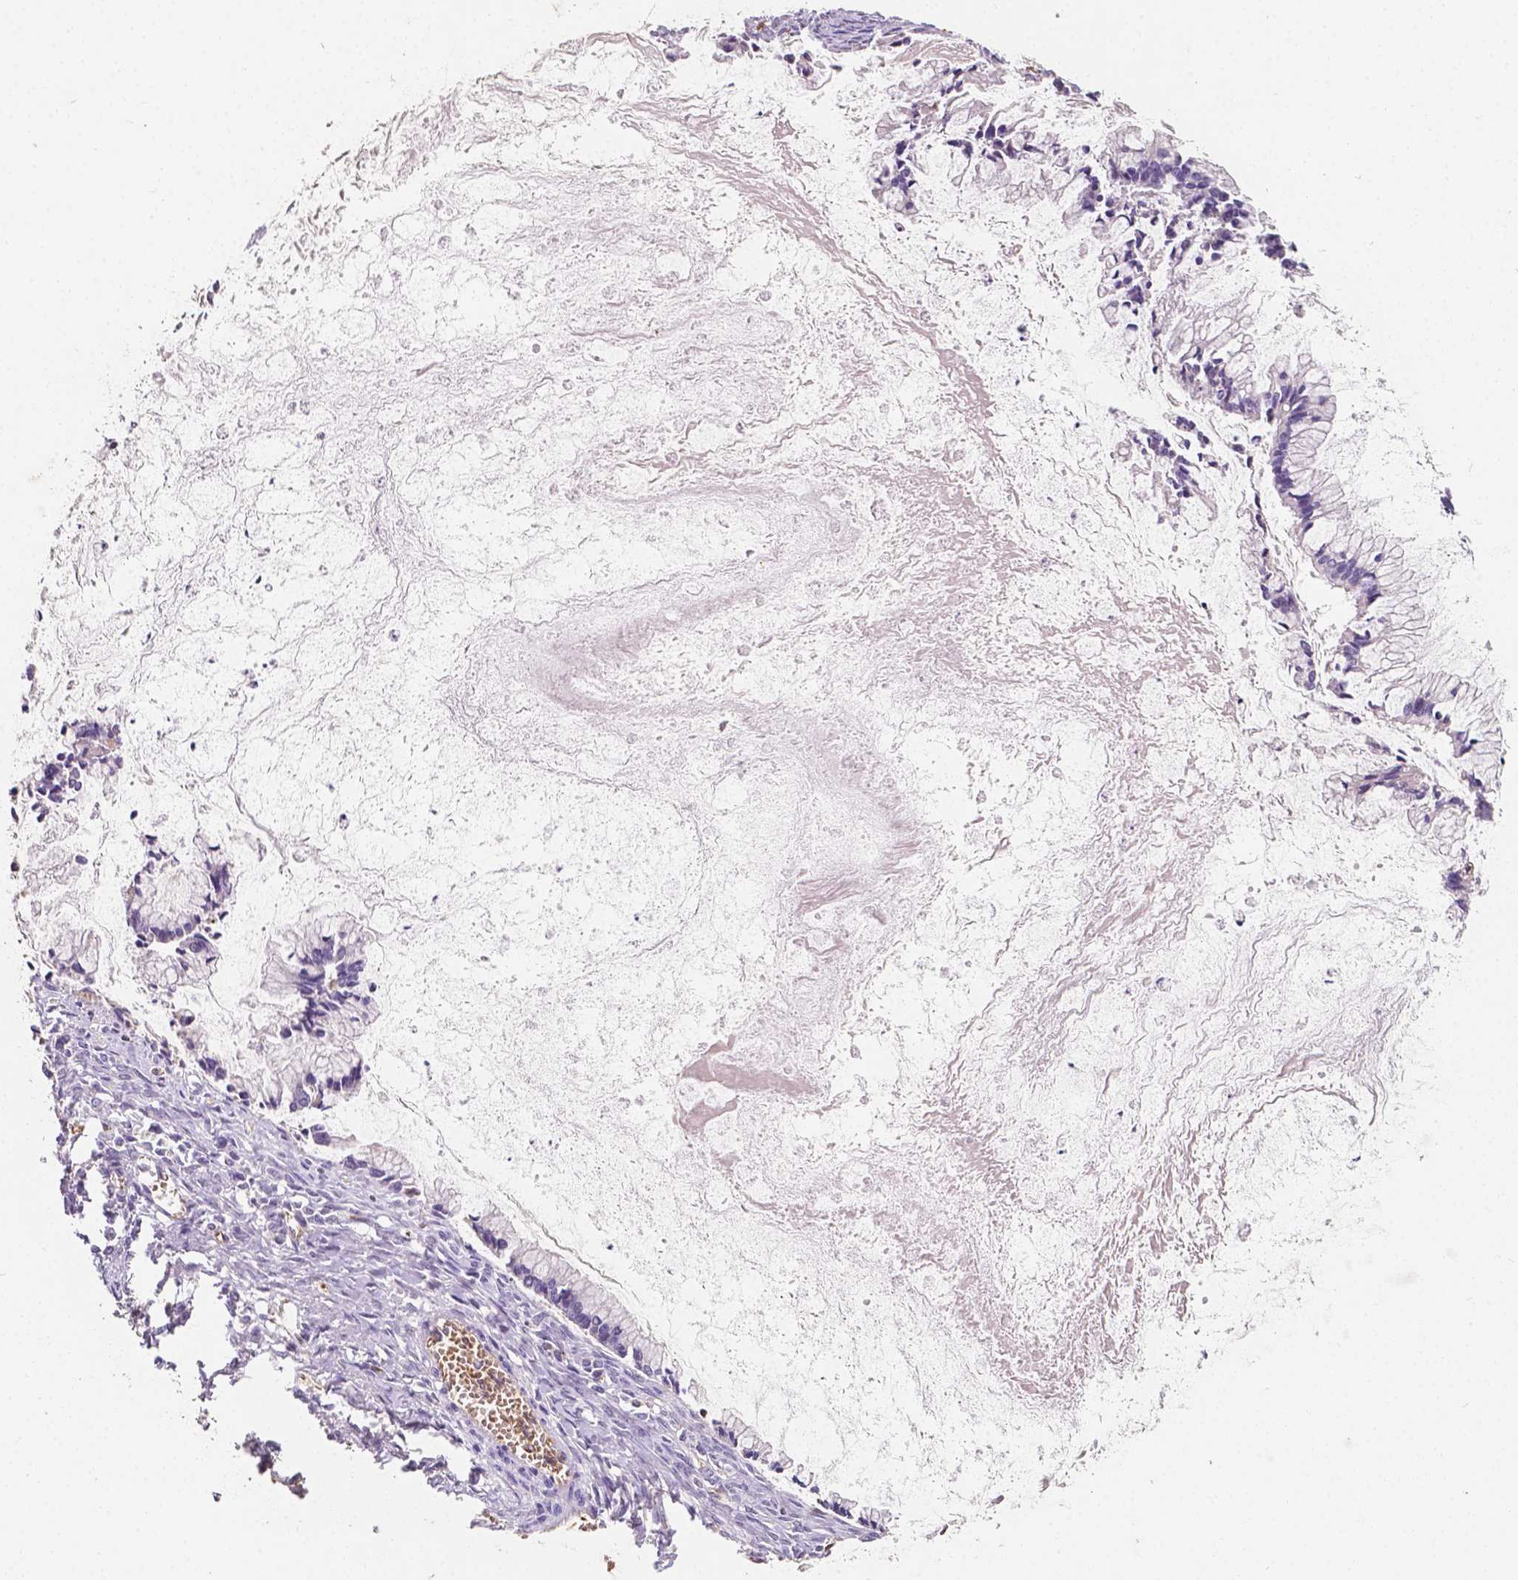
{"staining": {"intensity": "negative", "quantity": "none", "location": "none"}, "tissue": "ovarian cancer", "cell_type": "Tumor cells", "image_type": "cancer", "snomed": [{"axis": "morphology", "description": "Cystadenocarcinoma, mucinous, NOS"}, {"axis": "topography", "description": "Ovary"}], "caption": "Mucinous cystadenocarcinoma (ovarian) was stained to show a protein in brown. There is no significant expression in tumor cells.", "gene": "SLC22A4", "patient": {"sex": "female", "age": 67}}